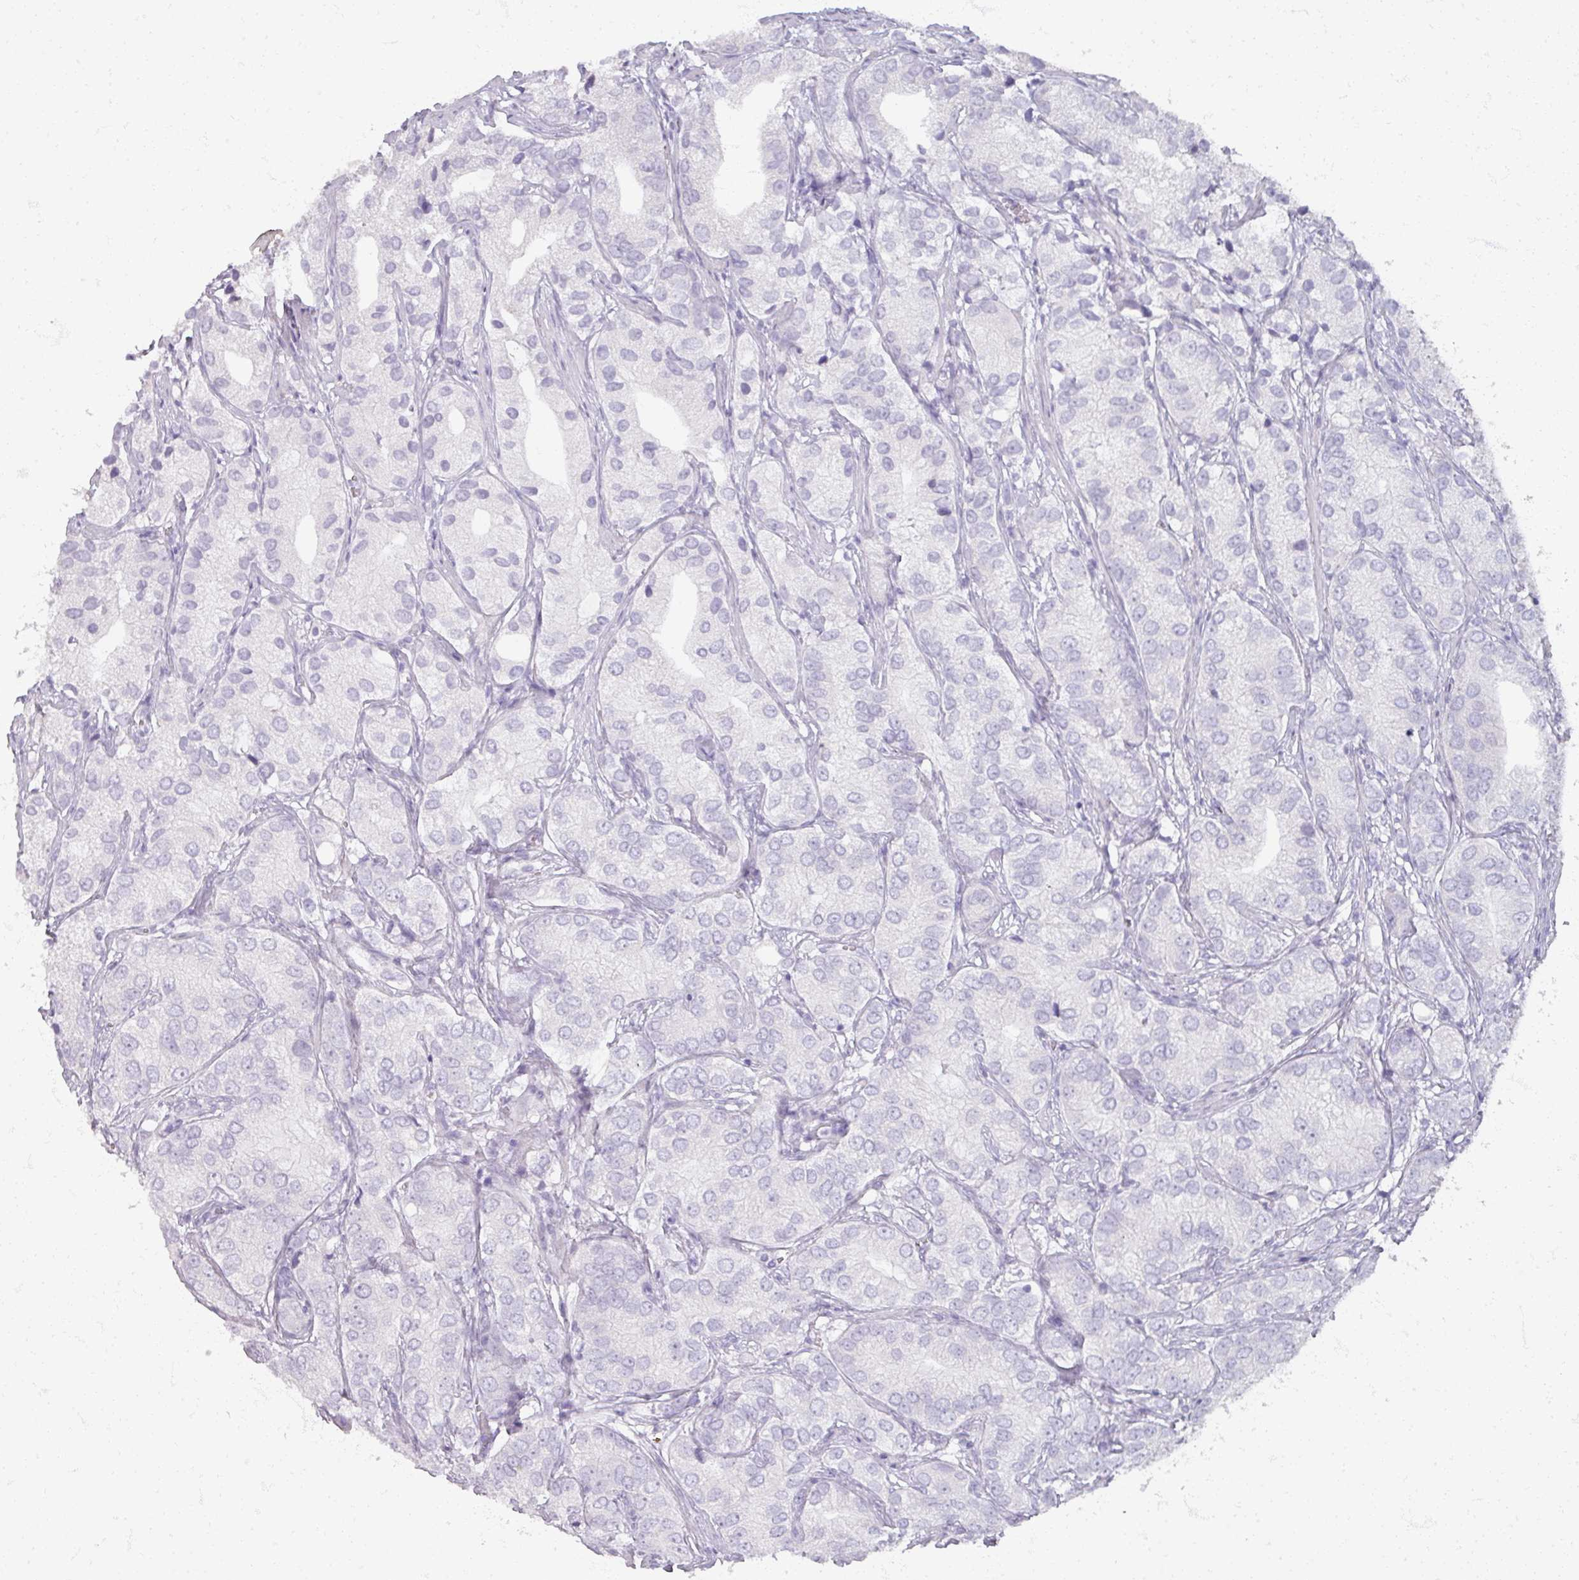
{"staining": {"intensity": "negative", "quantity": "none", "location": "none"}, "tissue": "prostate cancer", "cell_type": "Tumor cells", "image_type": "cancer", "snomed": [{"axis": "morphology", "description": "Adenocarcinoma, High grade"}, {"axis": "topography", "description": "Prostate"}], "caption": "High power microscopy micrograph of an immunohistochemistry (IHC) image of adenocarcinoma (high-grade) (prostate), revealing no significant staining in tumor cells.", "gene": "TG", "patient": {"sex": "male", "age": 82}}